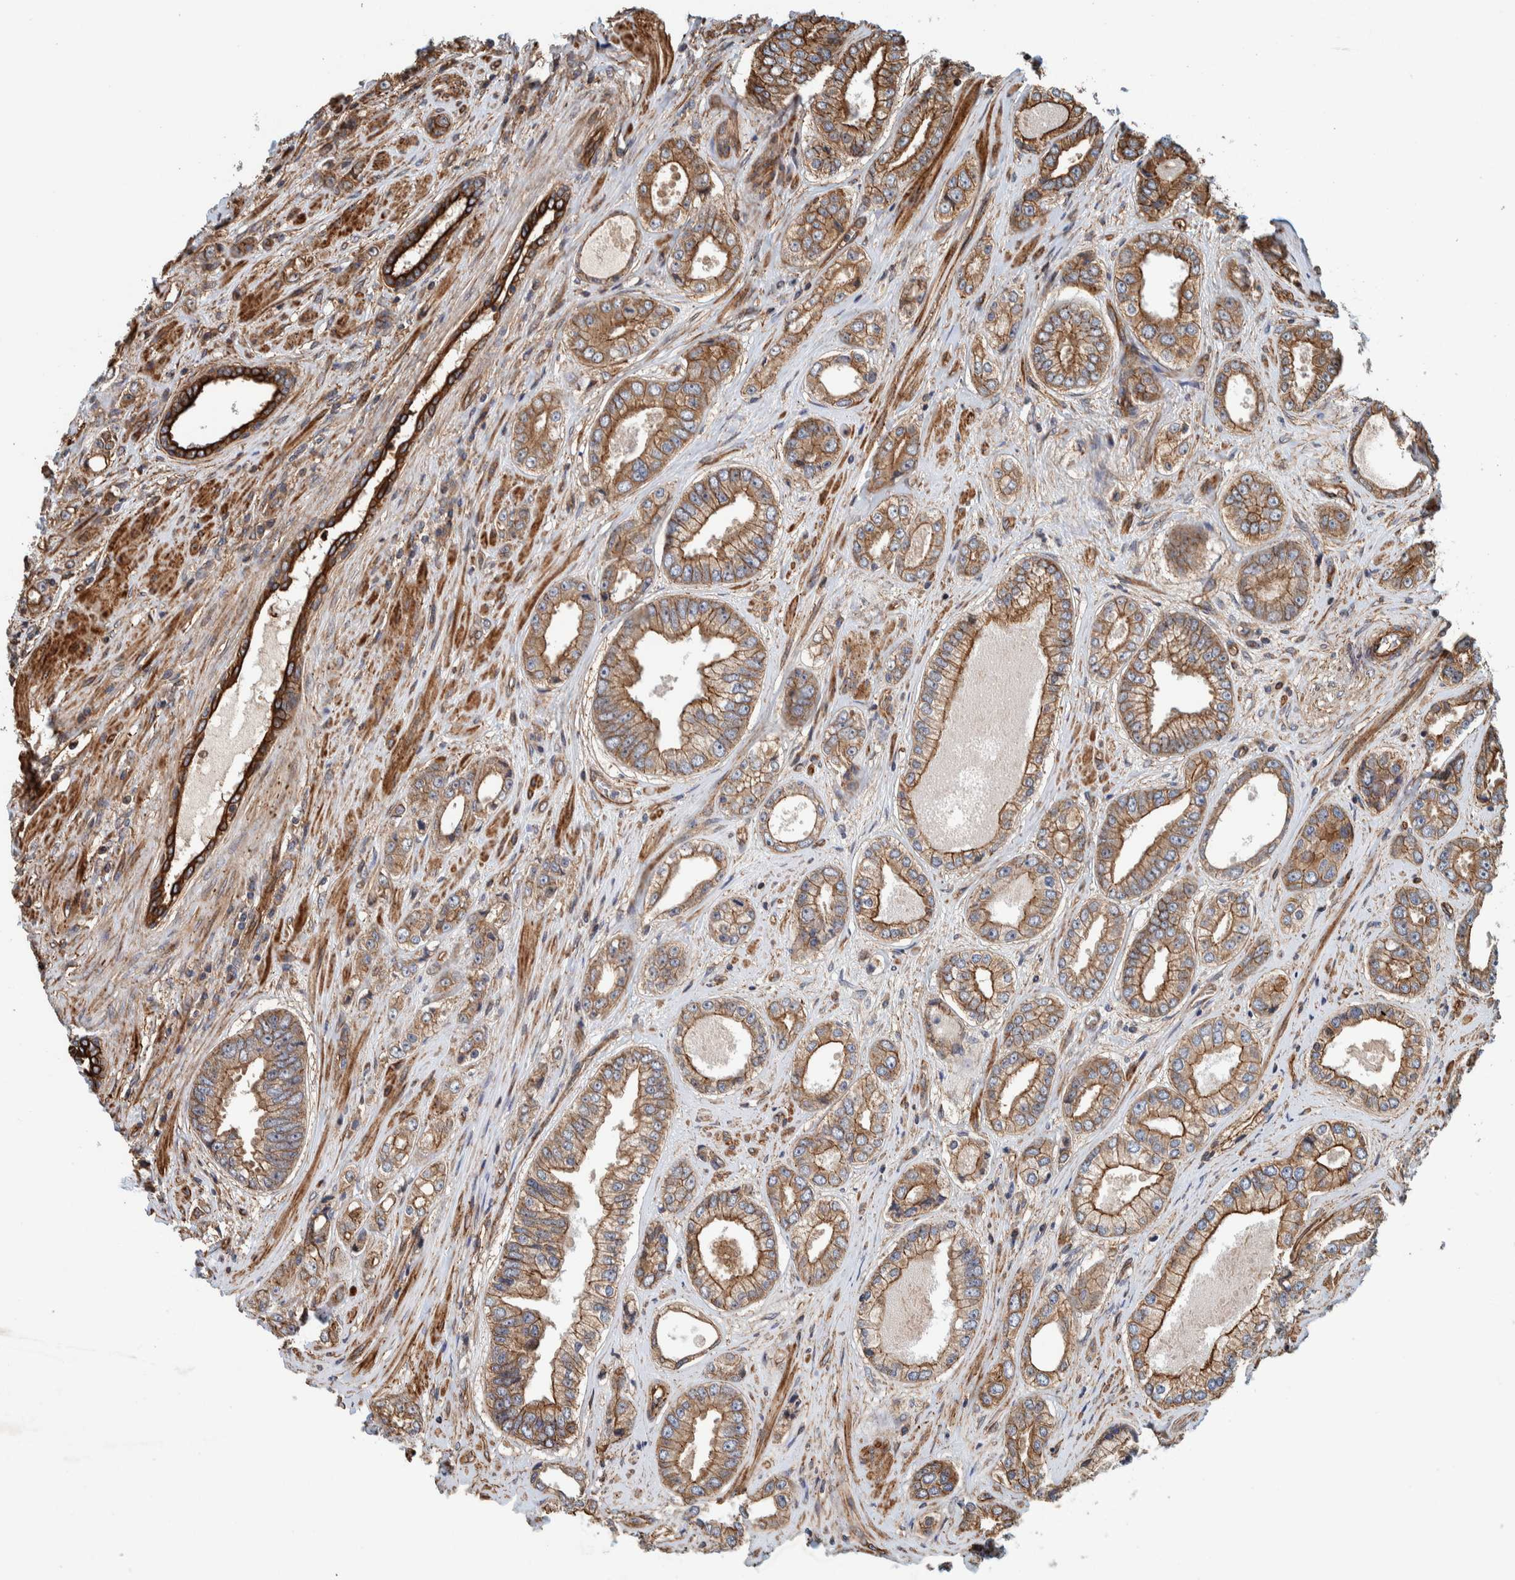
{"staining": {"intensity": "moderate", "quantity": "25%-75%", "location": "cytoplasmic/membranous"}, "tissue": "prostate cancer", "cell_type": "Tumor cells", "image_type": "cancer", "snomed": [{"axis": "morphology", "description": "Adenocarcinoma, High grade"}, {"axis": "topography", "description": "Prostate"}], "caption": "Prostate cancer (adenocarcinoma (high-grade)) stained with a brown dye displays moderate cytoplasmic/membranous positive expression in approximately 25%-75% of tumor cells.", "gene": "PKD1L1", "patient": {"sex": "male", "age": 61}}